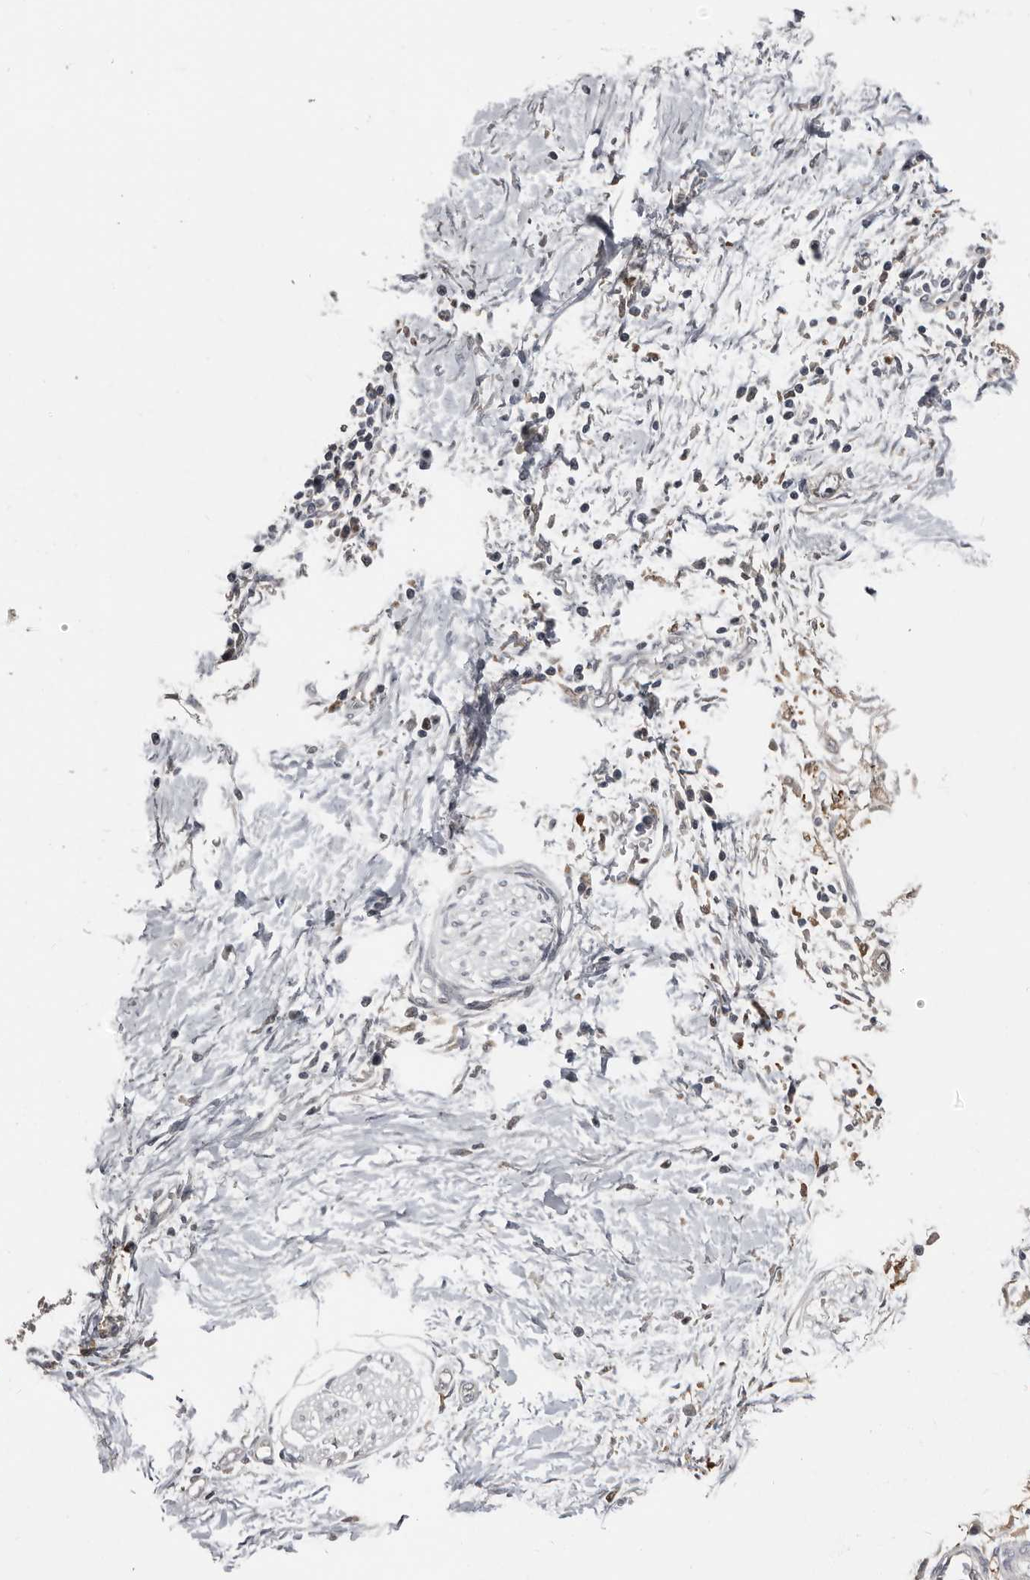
{"staining": {"intensity": "moderate", "quantity": "<25%", "location": "cytoplasmic/membranous"}, "tissue": "pancreatic cancer", "cell_type": "Tumor cells", "image_type": "cancer", "snomed": [{"axis": "morphology", "description": "Normal tissue, NOS"}, {"axis": "morphology", "description": "Adenocarcinoma, NOS"}, {"axis": "topography", "description": "Pancreas"}, {"axis": "topography", "description": "Peripheral nerve tissue"}], "caption": "This image demonstrates immunohistochemistry (IHC) staining of pancreatic cancer (adenocarcinoma), with low moderate cytoplasmic/membranous expression in about <25% of tumor cells.", "gene": "KCNJ8", "patient": {"sex": "male", "age": 59}}